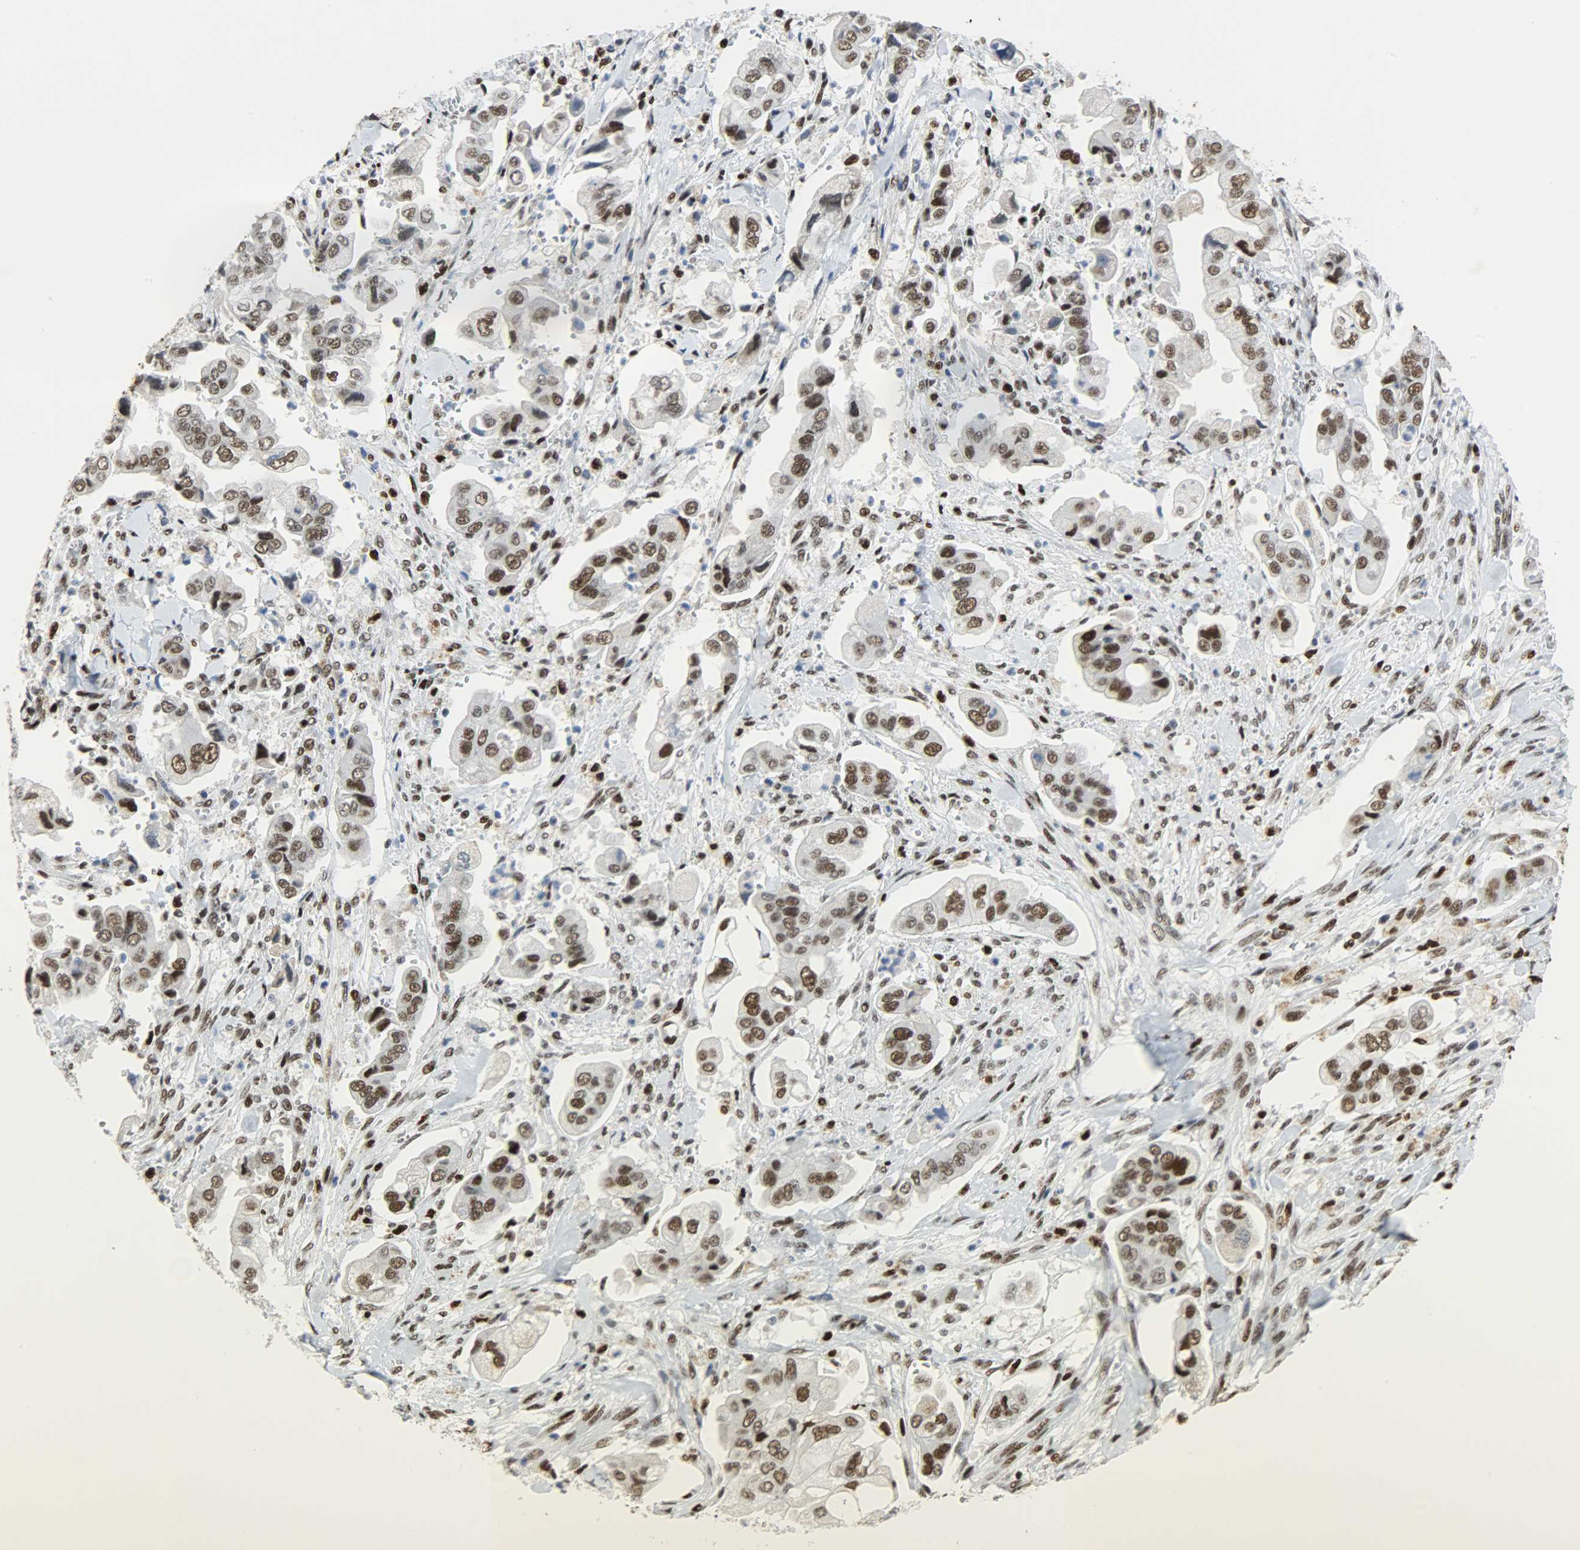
{"staining": {"intensity": "strong", "quantity": ">75%", "location": "nuclear"}, "tissue": "stomach cancer", "cell_type": "Tumor cells", "image_type": "cancer", "snomed": [{"axis": "morphology", "description": "Adenocarcinoma, NOS"}, {"axis": "topography", "description": "Stomach"}], "caption": "Stomach cancer (adenocarcinoma) was stained to show a protein in brown. There is high levels of strong nuclear expression in approximately >75% of tumor cells. Immunohistochemistry (ihc) stains the protein in brown and the nuclei are stained blue.", "gene": "SSB", "patient": {"sex": "male", "age": 62}}